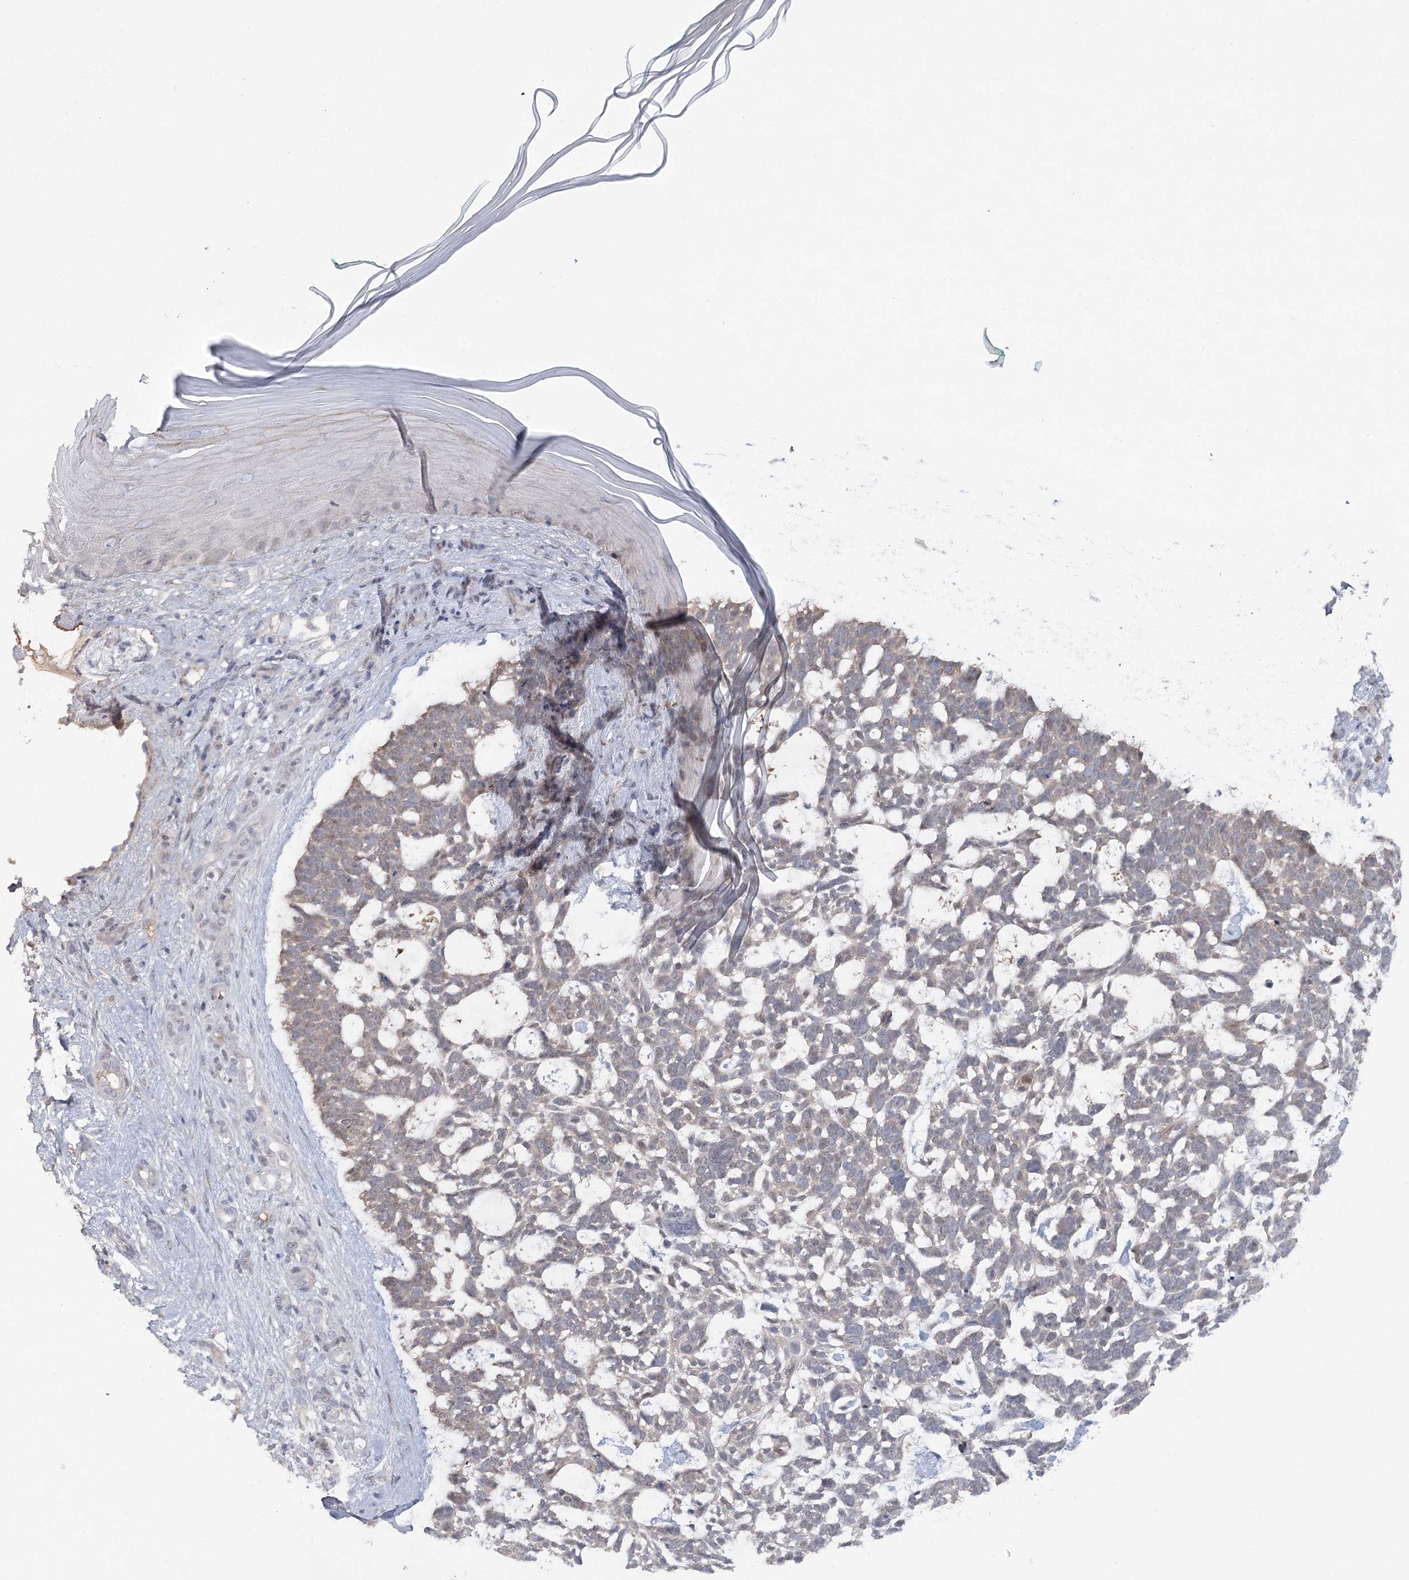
{"staining": {"intensity": "weak", "quantity": "<25%", "location": "cytoplasmic/membranous"}, "tissue": "skin cancer", "cell_type": "Tumor cells", "image_type": "cancer", "snomed": [{"axis": "morphology", "description": "Basal cell carcinoma"}, {"axis": "topography", "description": "Skin"}], "caption": "Immunohistochemistry of human skin cancer (basal cell carcinoma) displays no staining in tumor cells. (DAB (3,3'-diaminobenzidine) immunohistochemistry (IHC), high magnification).", "gene": "MAP3K13", "patient": {"sex": "male", "age": 88}}